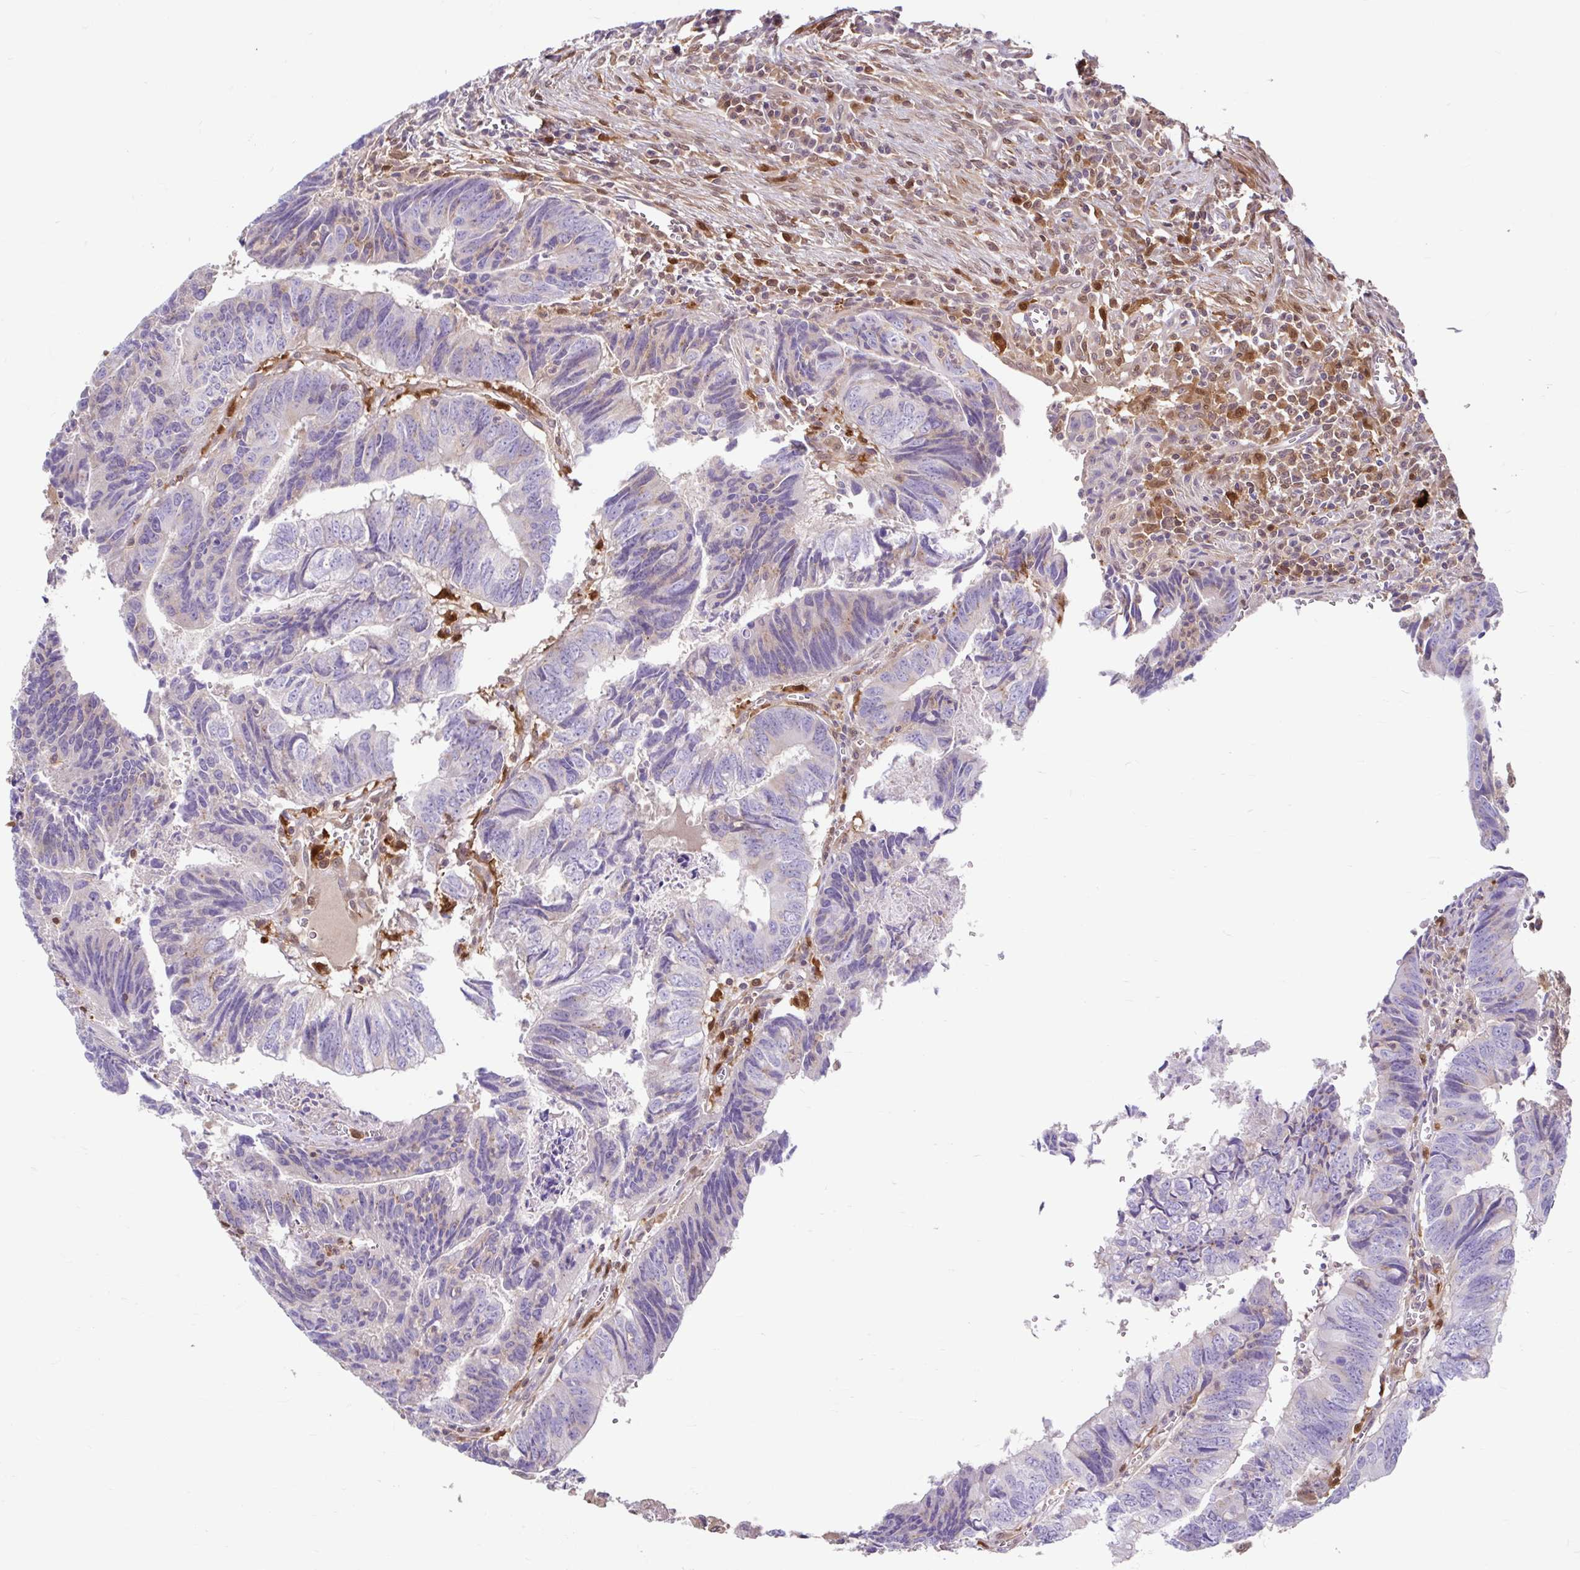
{"staining": {"intensity": "negative", "quantity": "none", "location": "none"}, "tissue": "colorectal cancer", "cell_type": "Tumor cells", "image_type": "cancer", "snomed": [{"axis": "morphology", "description": "Adenocarcinoma, NOS"}, {"axis": "topography", "description": "Colon"}], "caption": "The image demonstrates no significant expression in tumor cells of colorectal cancer (adenocarcinoma). The staining is performed using DAB brown chromogen with nuclei counter-stained in using hematoxylin.", "gene": "BLVRA", "patient": {"sex": "male", "age": 86}}